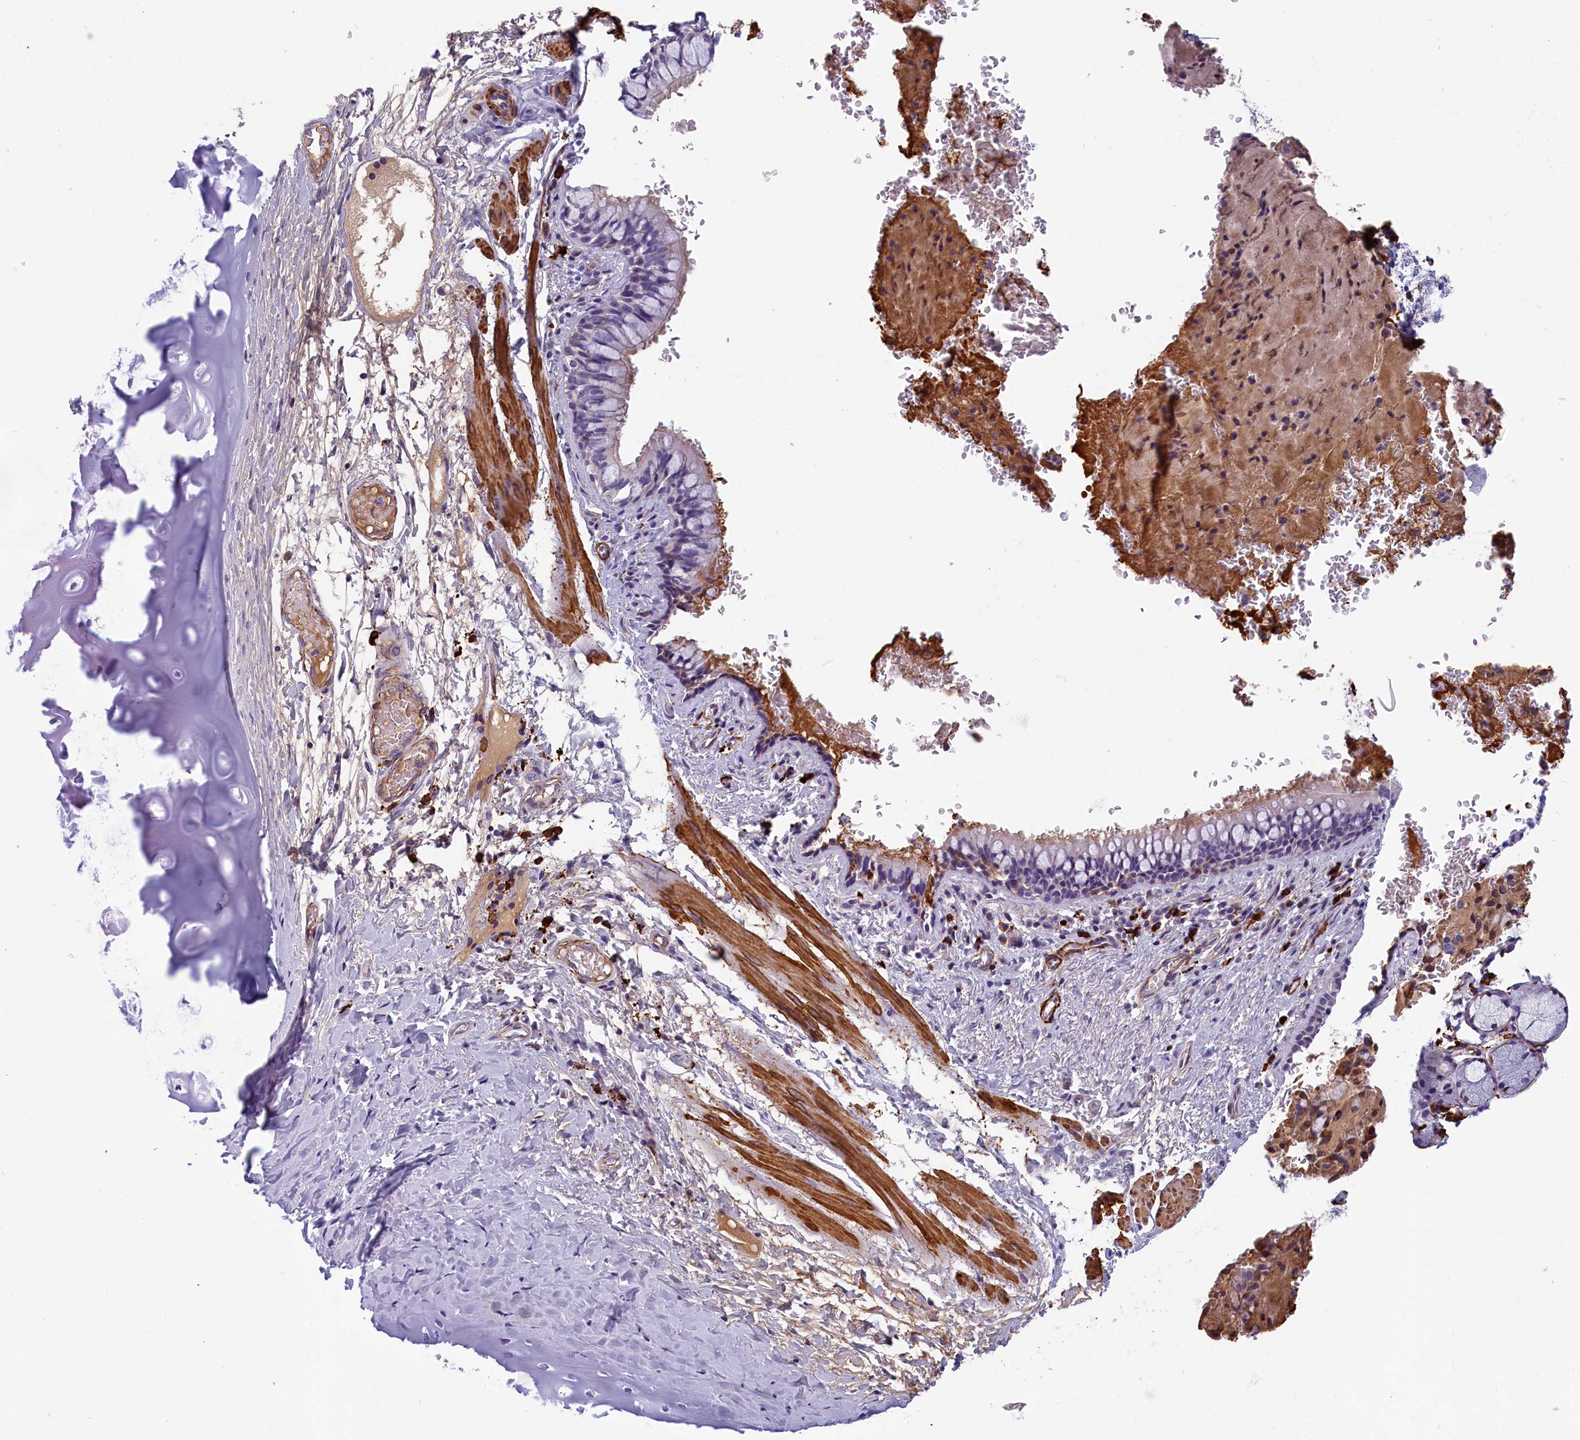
{"staining": {"intensity": "negative", "quantity": "none", "location": "none"}, "tissue": "bronchus", "cell_type": "Respiratory epithelial cells", "image_type": "normal", "snomed": [{"axis": "morphology", "description": "Normal tissue, NOS"}, {"axis": "topography", "description": "Cartilage tissue"}, {"axis": "topography", "description": "Bronchus"}], "caption": "Respiratory epithelial cells show no significant protein staining in benign bronchus.", "gene": "BCL2L13", "patient": {"sex": "female", "age": 36}}